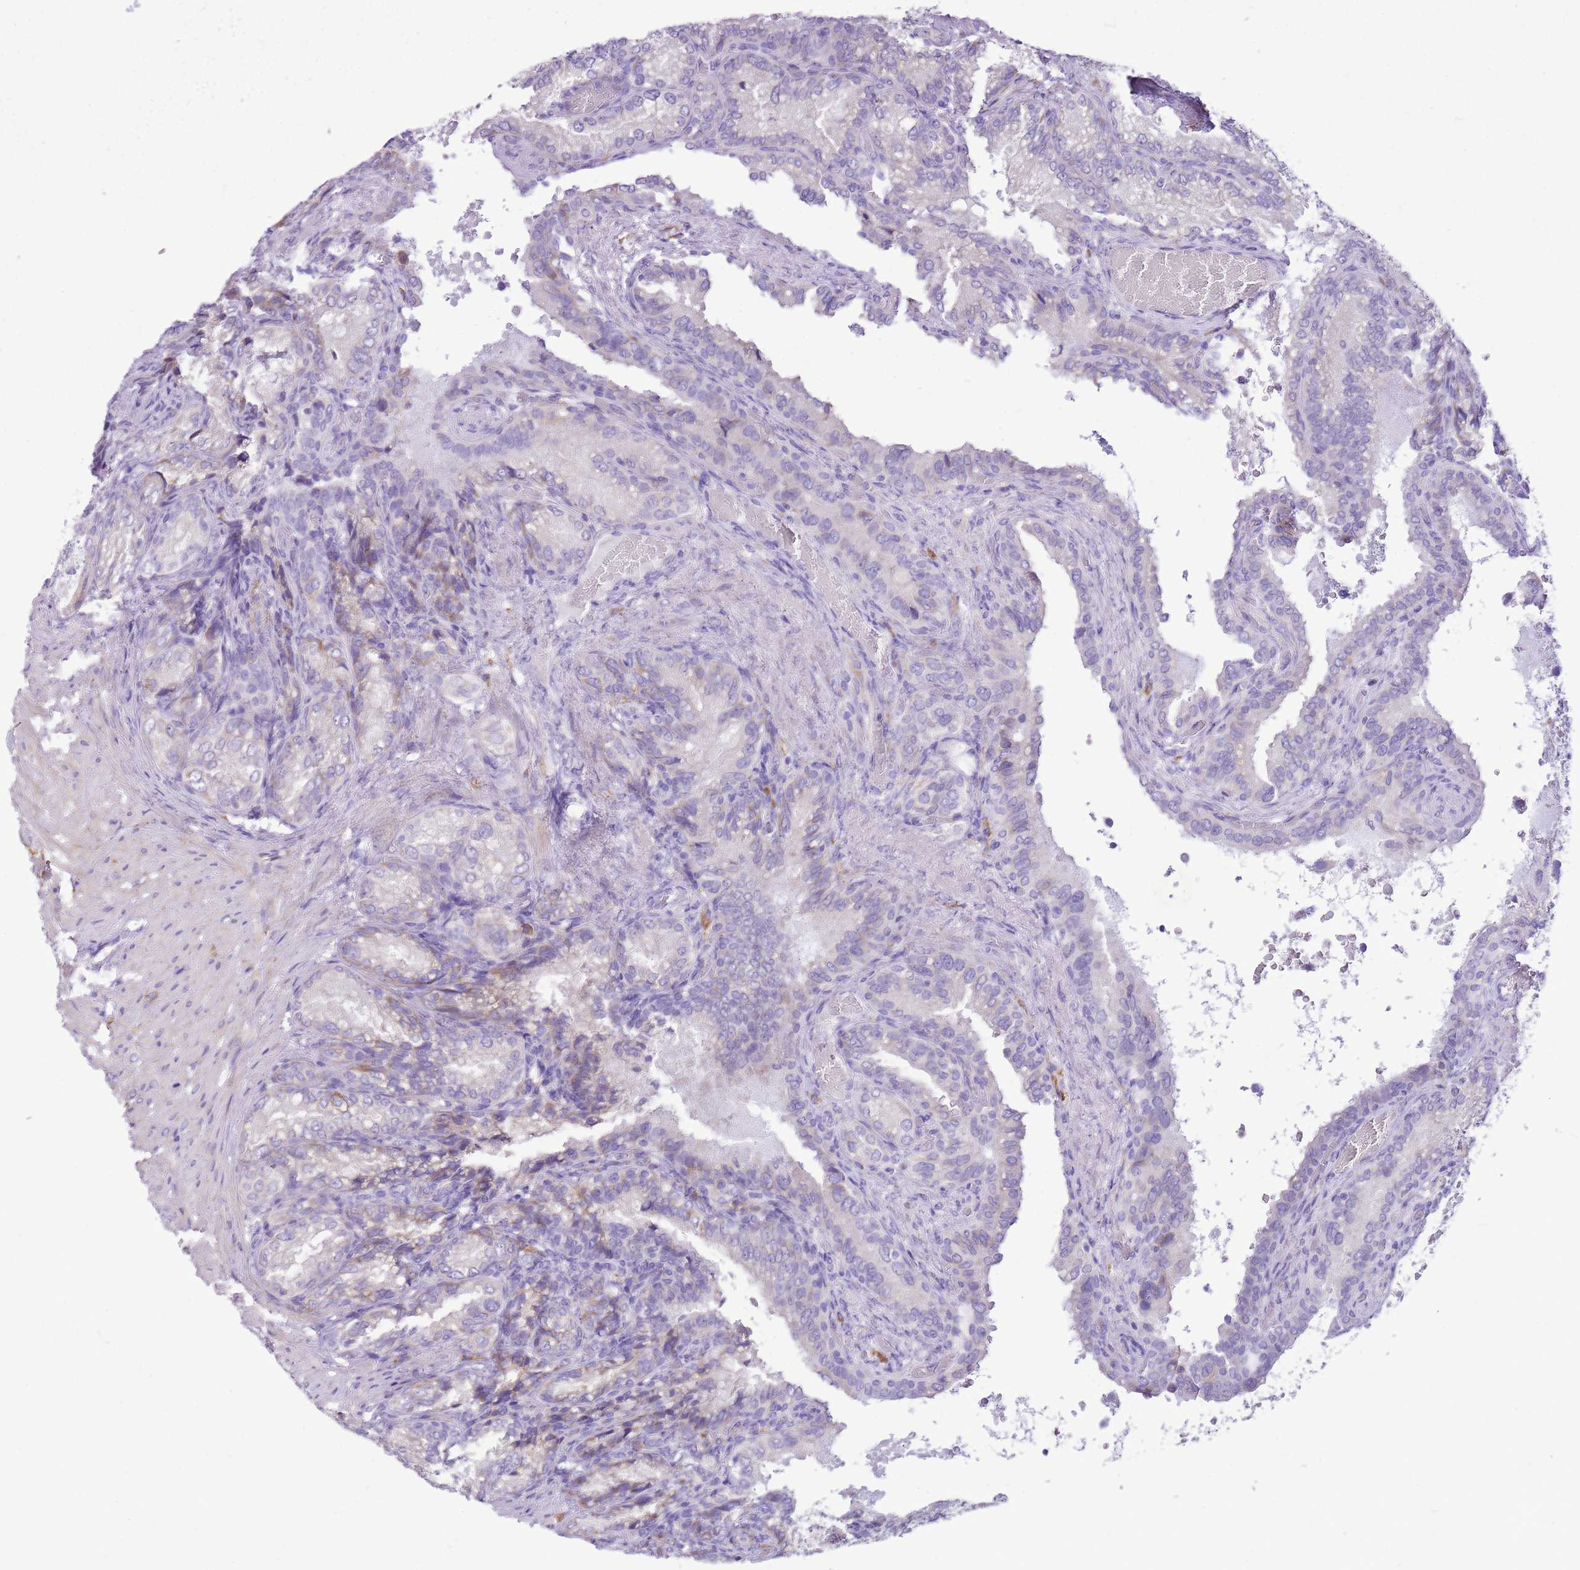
{"staining": {"intensity": "negative", "quantity": "none", "location": "none"}, "tissue": "seminal vesicle", "cell_type": "Glandular cells", "image_type": "normal", "snomed": [{"axis": "morphology", "description": "Normal tissue, NOS"}, {"axis": "topography", "description": "Seminal veicle"}], "caption": "Immunohistochemistry photomicrograph of normal human seminal vesicle stained for a protein (brown), which shows no staining in glandular cells.", "gene": "AAR2", "patient": {"sex": "male", "age": 58}}